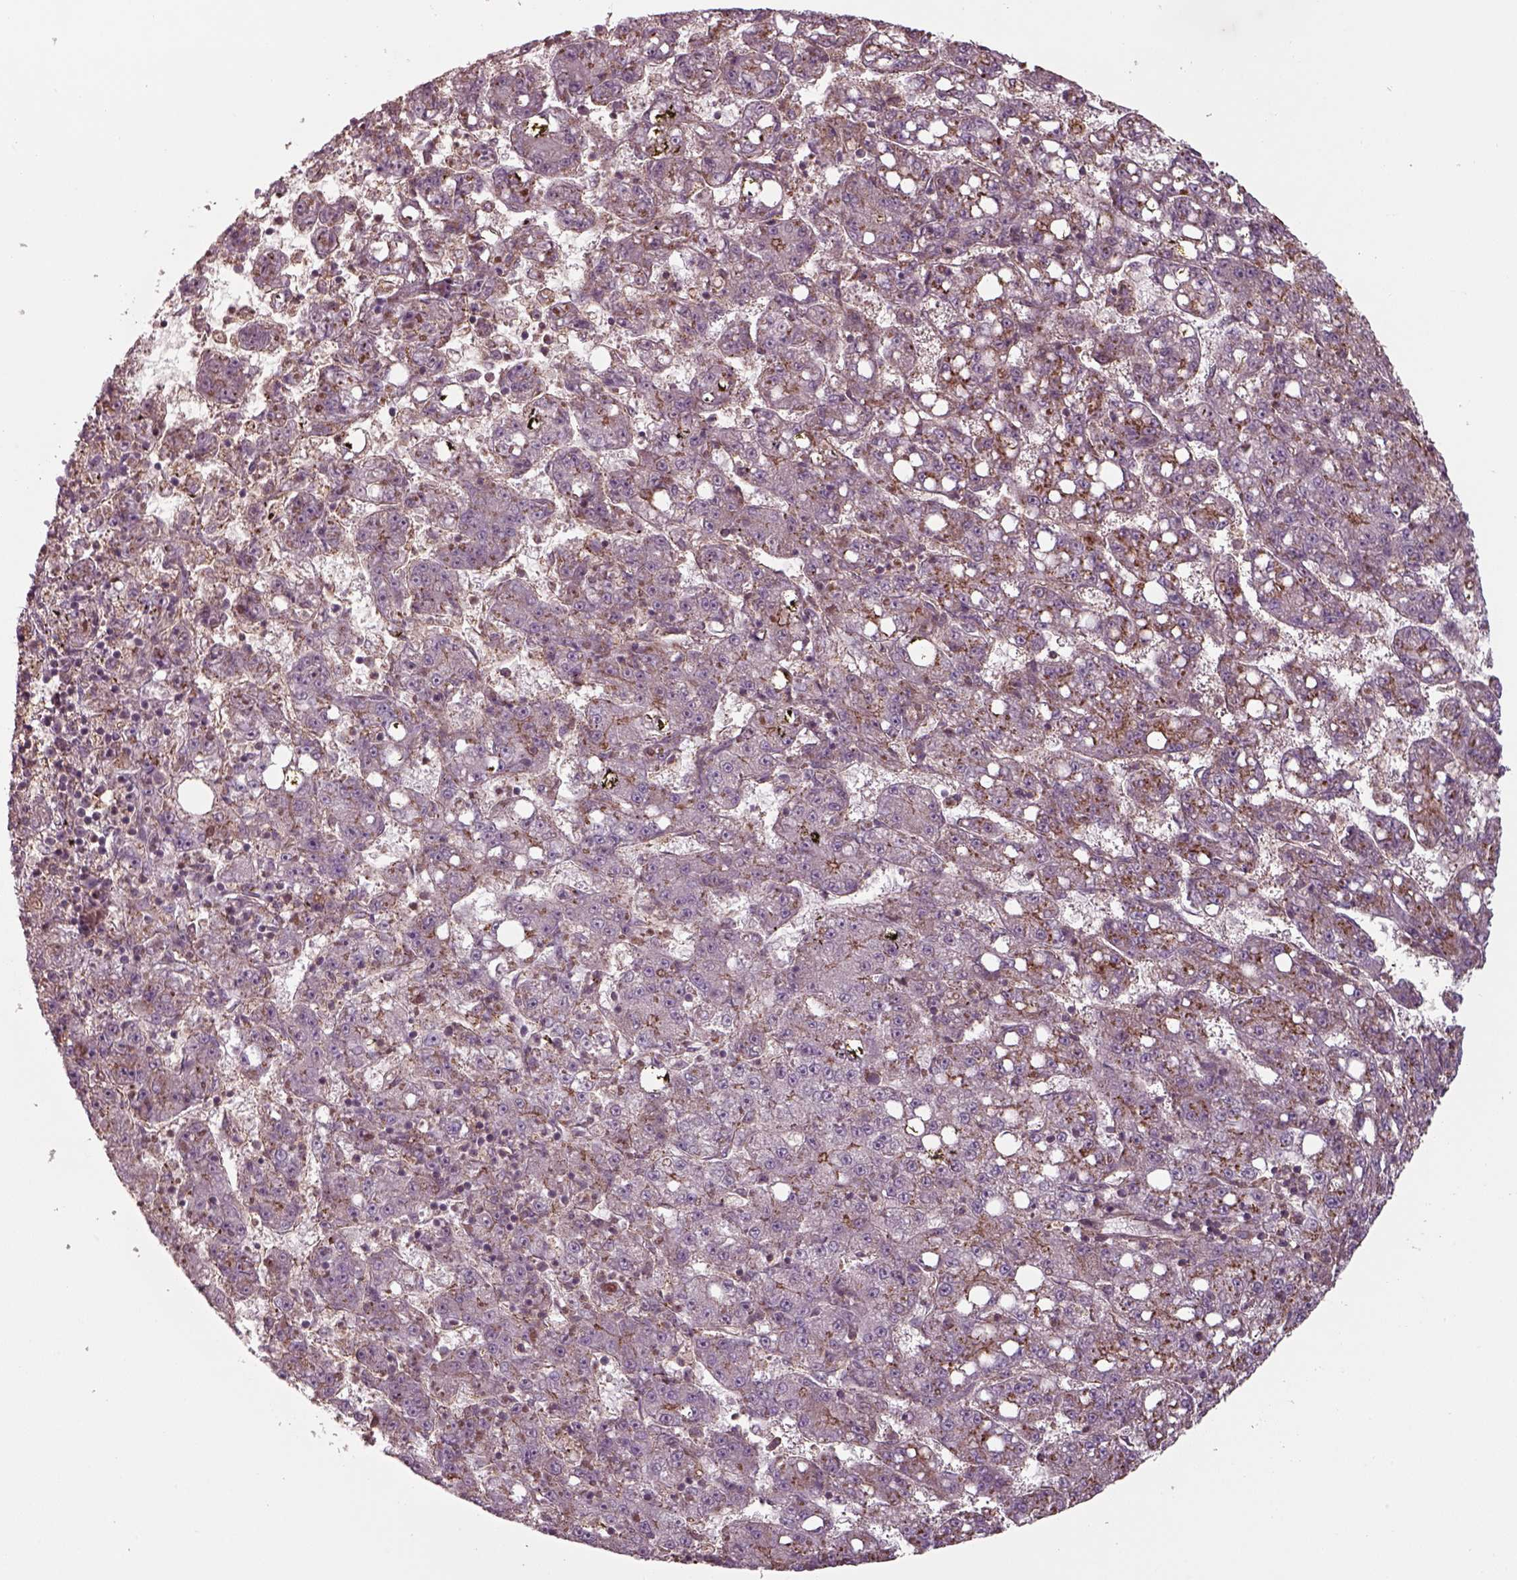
{"staining": {"intensity": "moderate", "quantity": "25%-75%", "location": "cytoplasmic/membranous"}, "tissue": "liver cancer", "cell_type": "Tumor cells", "image_type": "cancer", "snomed": [{"axis": "morphology", "description": "Carcinoma, Hepatocellular, NOS"}, {"axis": "topography", "description": "Liver"}], "caption": "A high-resolution photomicrograph shows IHC staining of liver cancer, which displays moderate cytoplasmic/membranous positivity in about 25%-75% of tumor cells.", "gene": "CHMP3", "patient": {"sex": "female", "age": 65}}